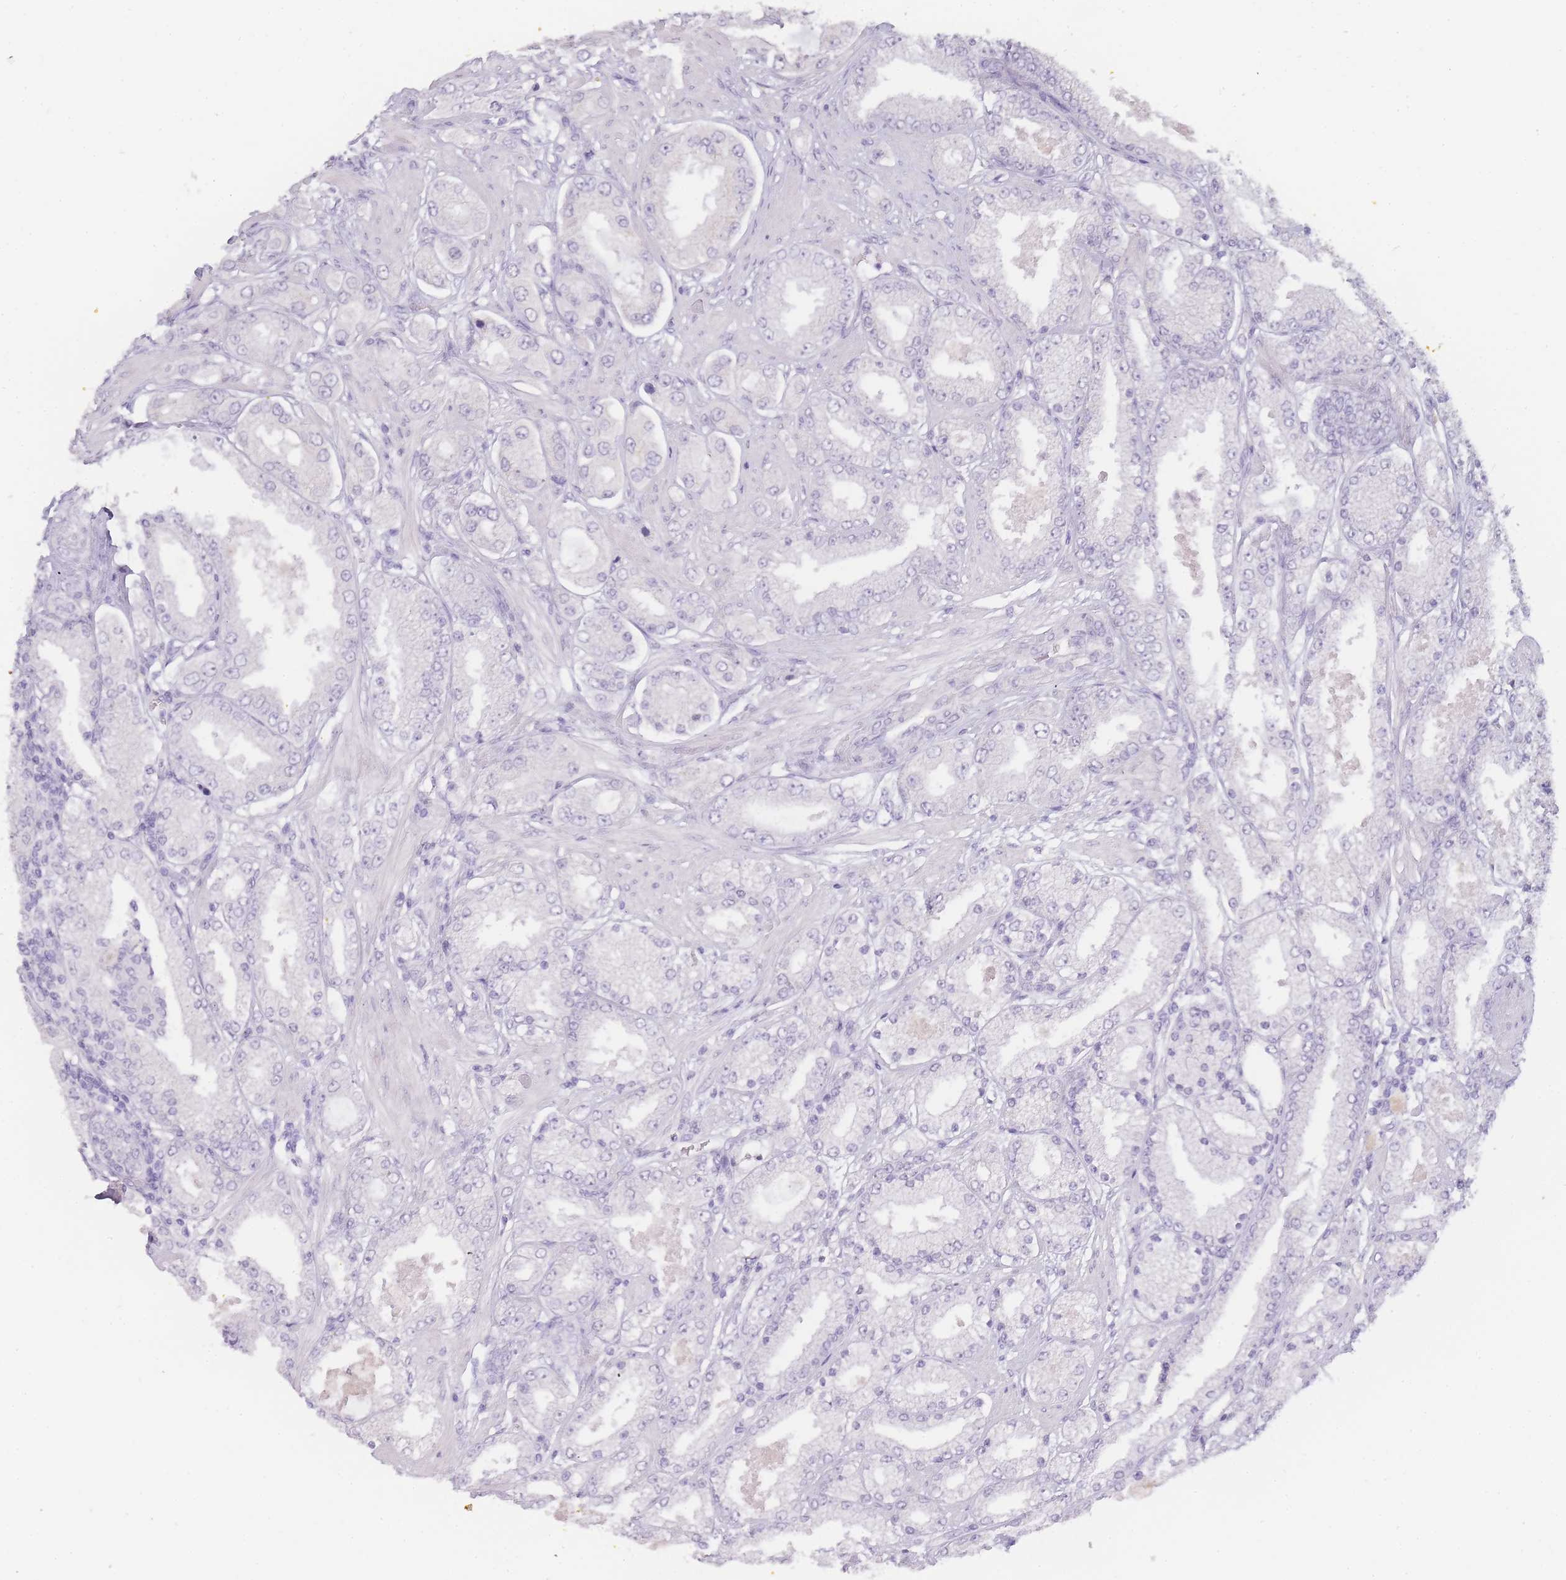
{"staining": {"intensity": "negative", "quantity": "none", "location": "none"}, "tissue": "prostate cancer", "cell_type": "Tumor cells", "image_type": "cancer", "snomed": [{"axis": "morphology", "description": "Adenocarcinoma, High grade"}, {"axis": "topography", "description": "Prostate"}], "caption": "Human prostate cancer stained for a protein using IHC displays no positivity in tumor cells.", "gene": "INS", "patient": {"sex": "male", "age": 68}}